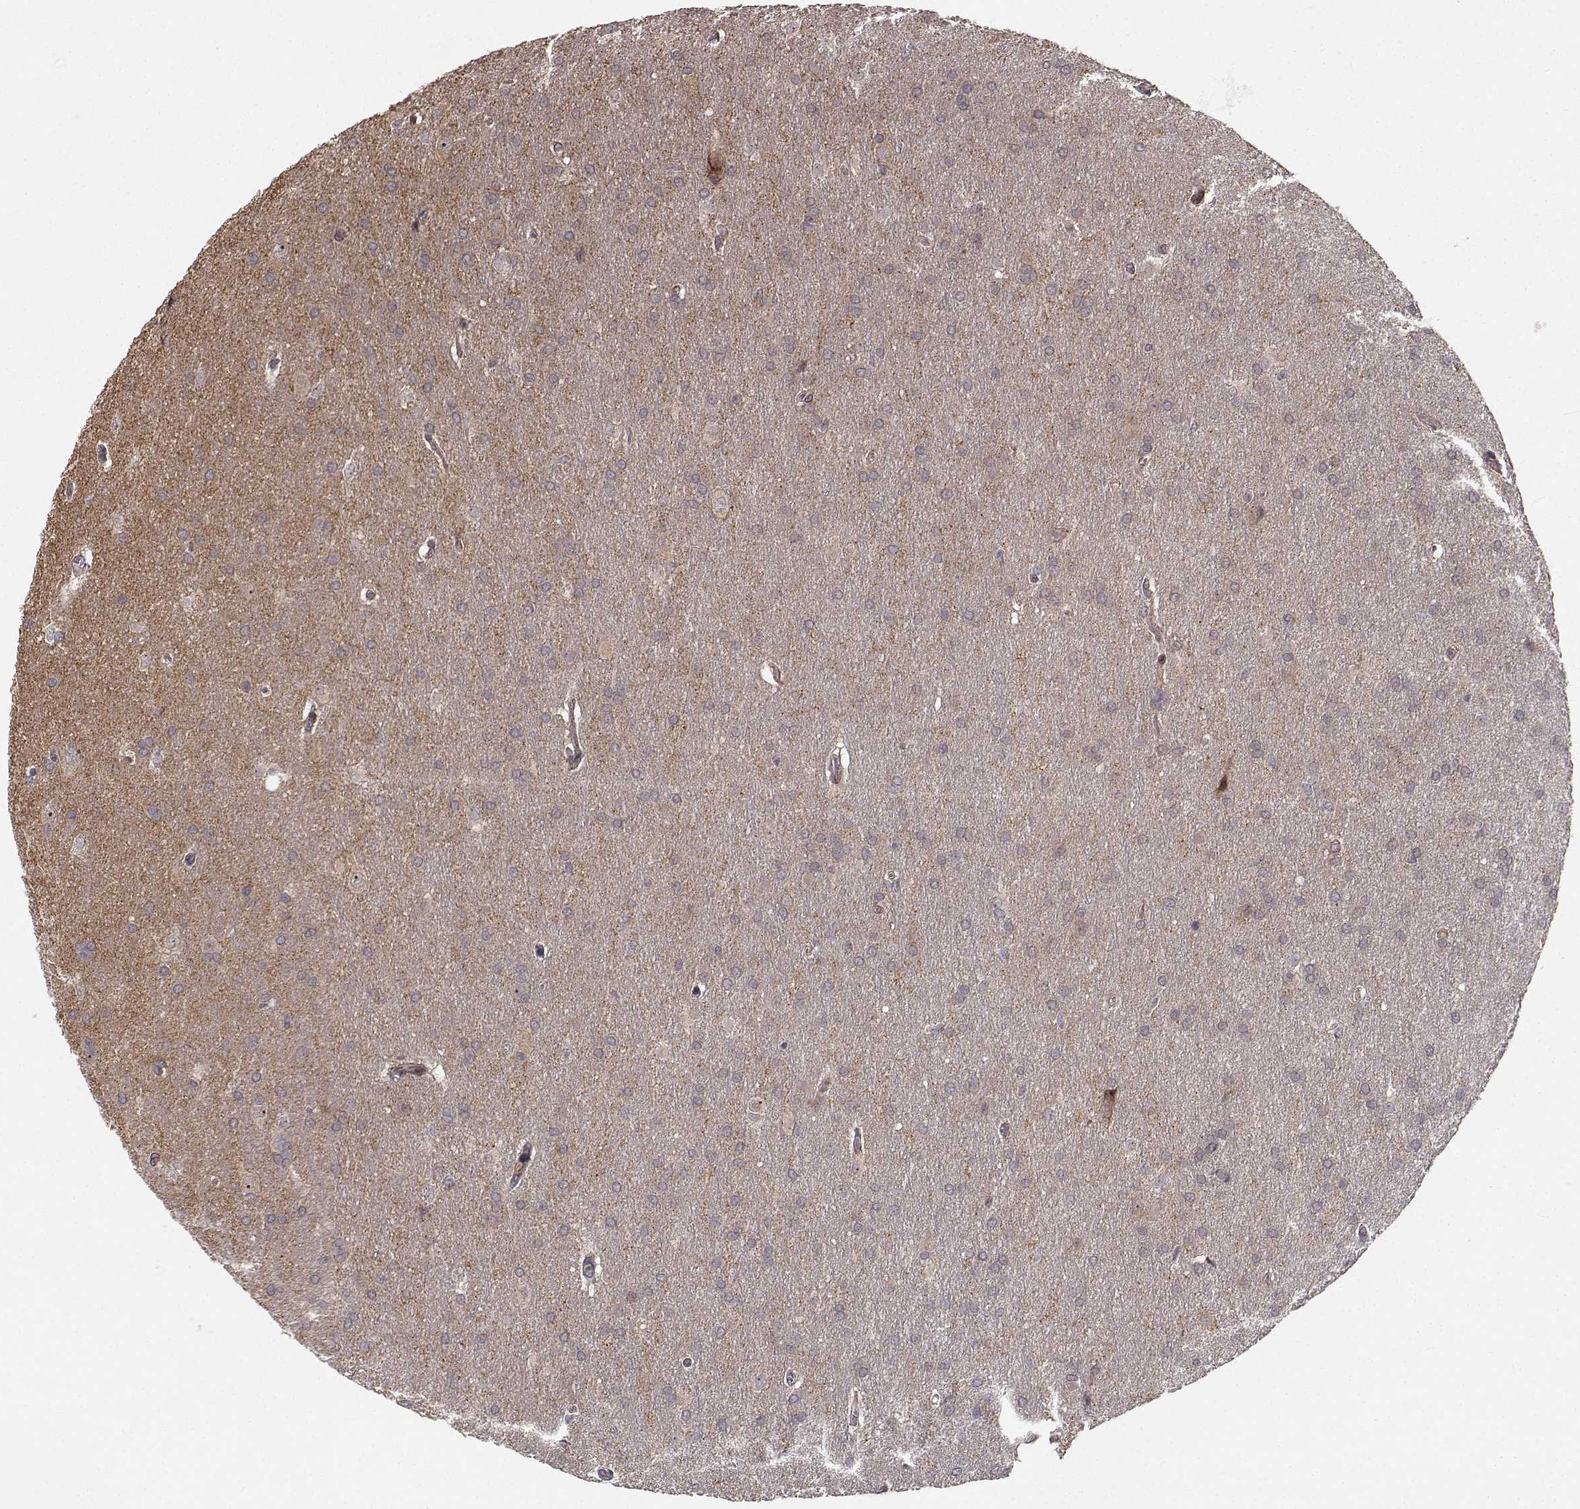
{"staining": {"intensity": "negative", "quantity": "none", "location": "none"}, "tissue": "glioma", "cell_type": "Tumor cells", "image_type": "cancer", "snomed": [{"axis": "morphology", "description": "Glioma, malignant, Low grade"}, {"axis": "topography", "description": "Brain"}], "caption": "Image shows no protein positivity in tumor cells of glioma tissue.", "gene": "APC", "patient": {"sex": "female", "age": 32}}